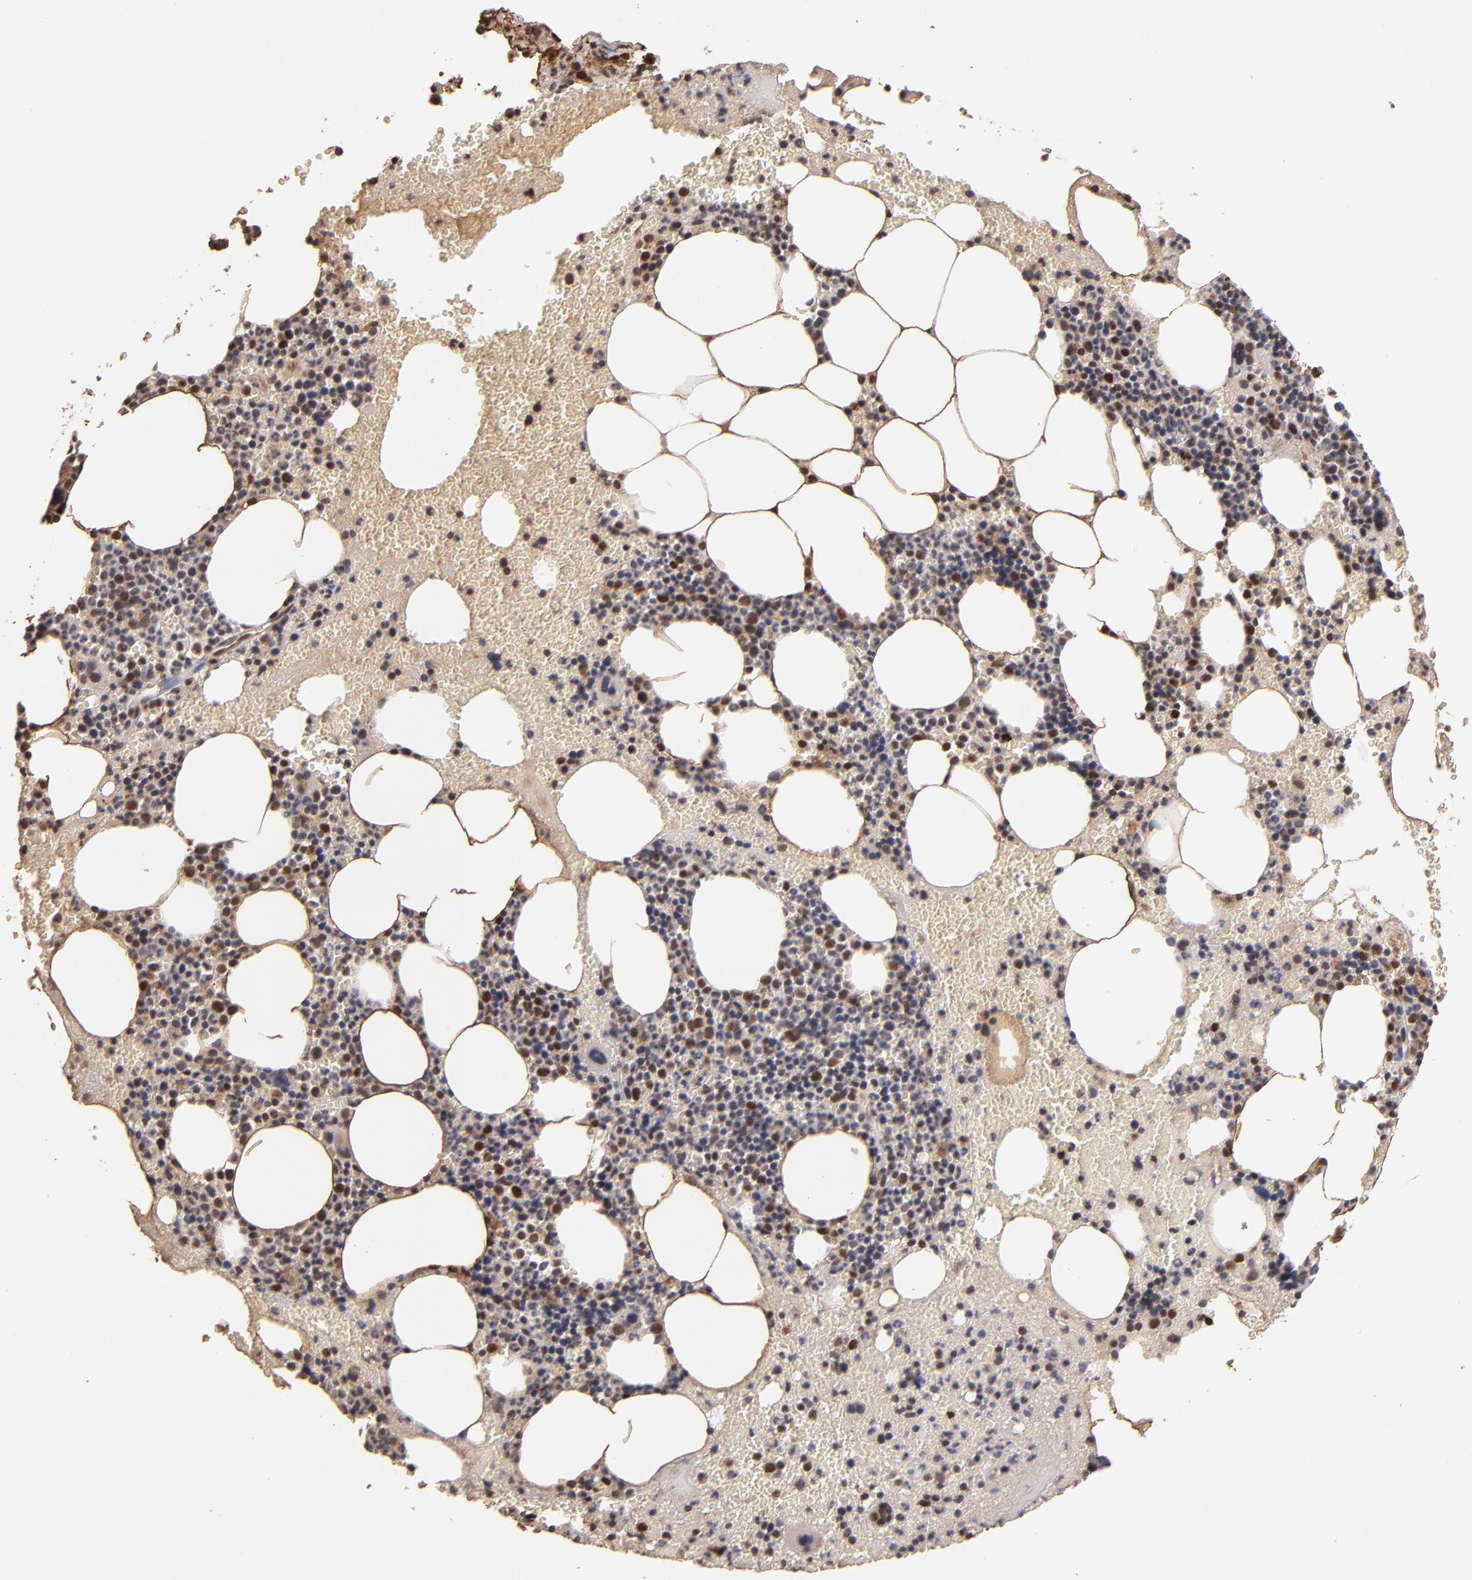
{"staining": {"intensity": "moderate", "quantity": "25%-75%", "location": "nuclear"}, "tissue": "bone marrow", "cell_type": "Hematopoietic cells", "image_type": "normal", "snomed": [{"axis": "morphology", "description": "Normal tissue, NOS"}, {"axis": "topography", "description": "Bone marrow"}], "caption": "DAB immunohistochemical staining of normal bone marrow demonstrates moderate nuclear protein expression in about 25%-75% of hematopoietic cells.", "gene": "EAPP", "patient": {"sex": "male", "age": 82}}